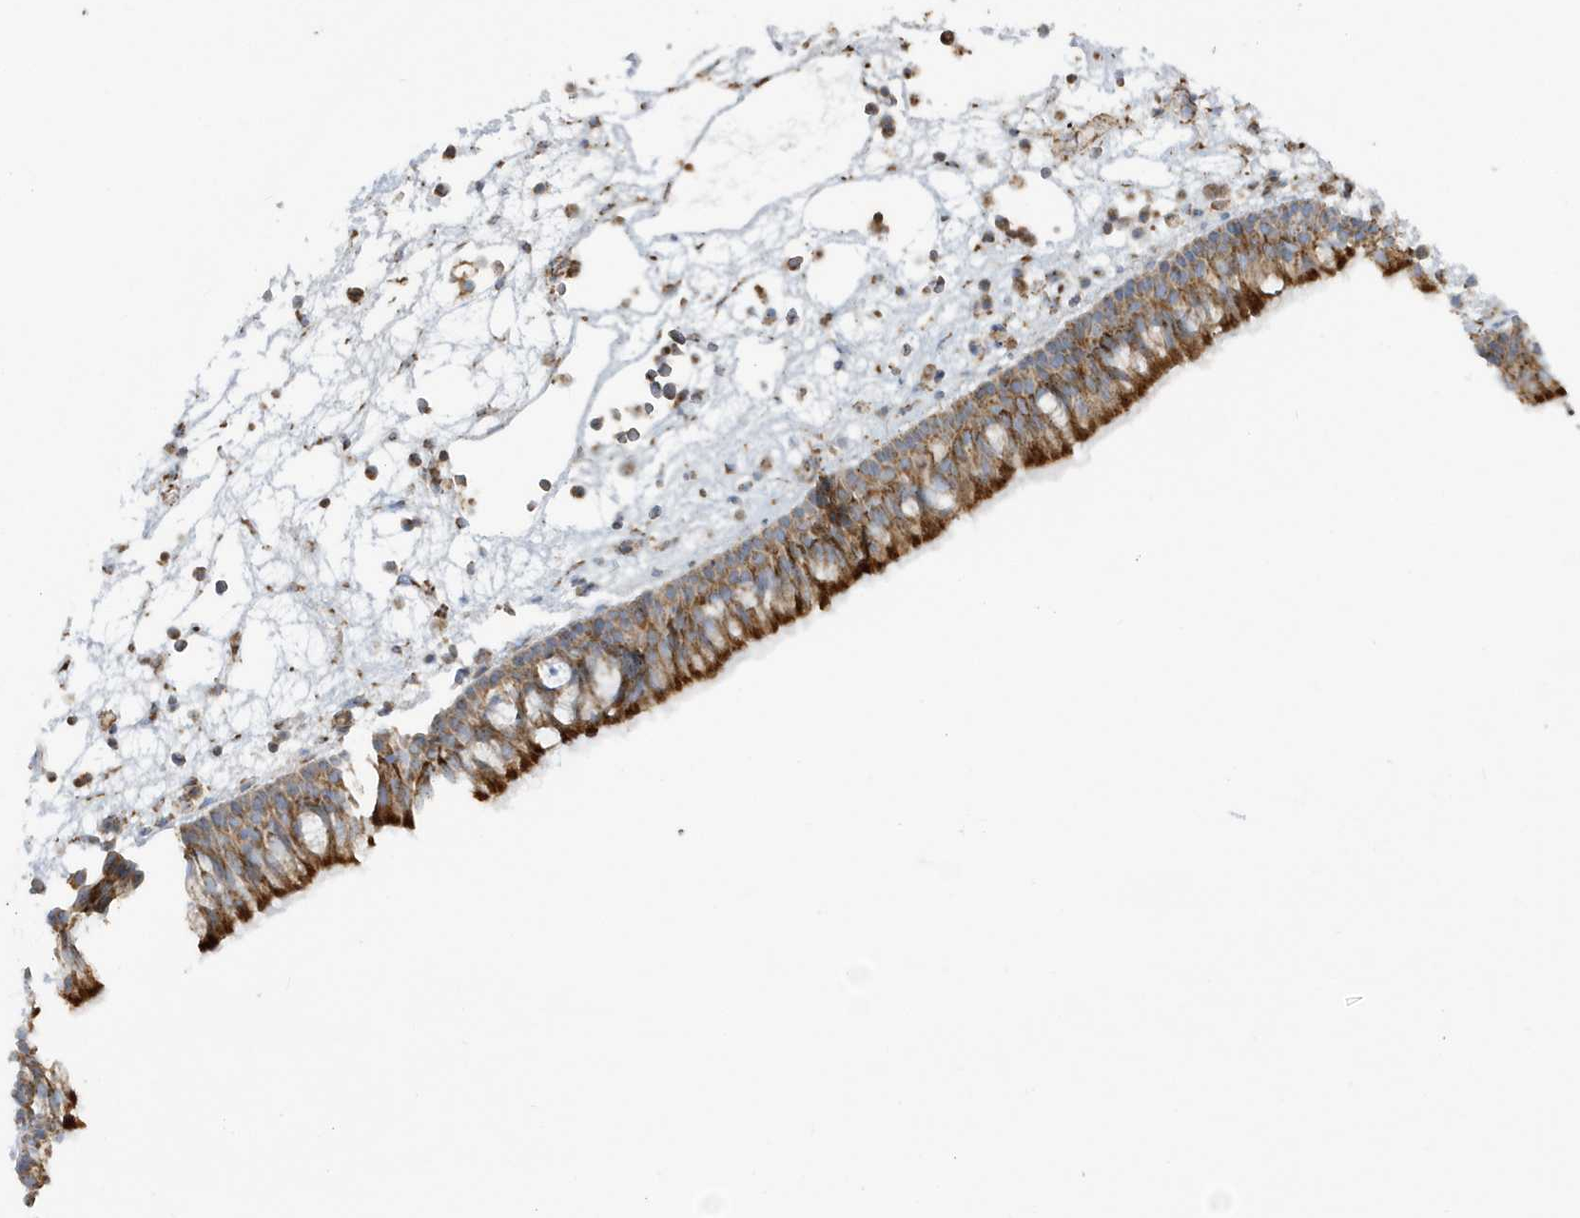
{"staining": {"intensity": "strong", "quantity": ">75%", "location": "cytoplasmic/membranous"}, "tissue": "nasopharynx", "cell_type": "Respiratory epithelial cells", "image_type": "normal", "snomed": [{"axis": "morphology", "description": "Normal tissue, NOS"}, {"axis": "morphology", "description": "Inflammation, NOS"}, {"axis": "morphology", "description": "Malignant melanoma, Metastatic site"}, {"axis": "topography", "description": "Nasopharynx"}], "caption": "High-power microscopy captured an immunohistochemistry micrograph of benign nasopharynx, revealing strong cytoplasmic/membranous expression in about >75% of respiratory epithelial cells.", "gene": "RAB11FIP3", "patient": {"sex": "male", "age": 70}}